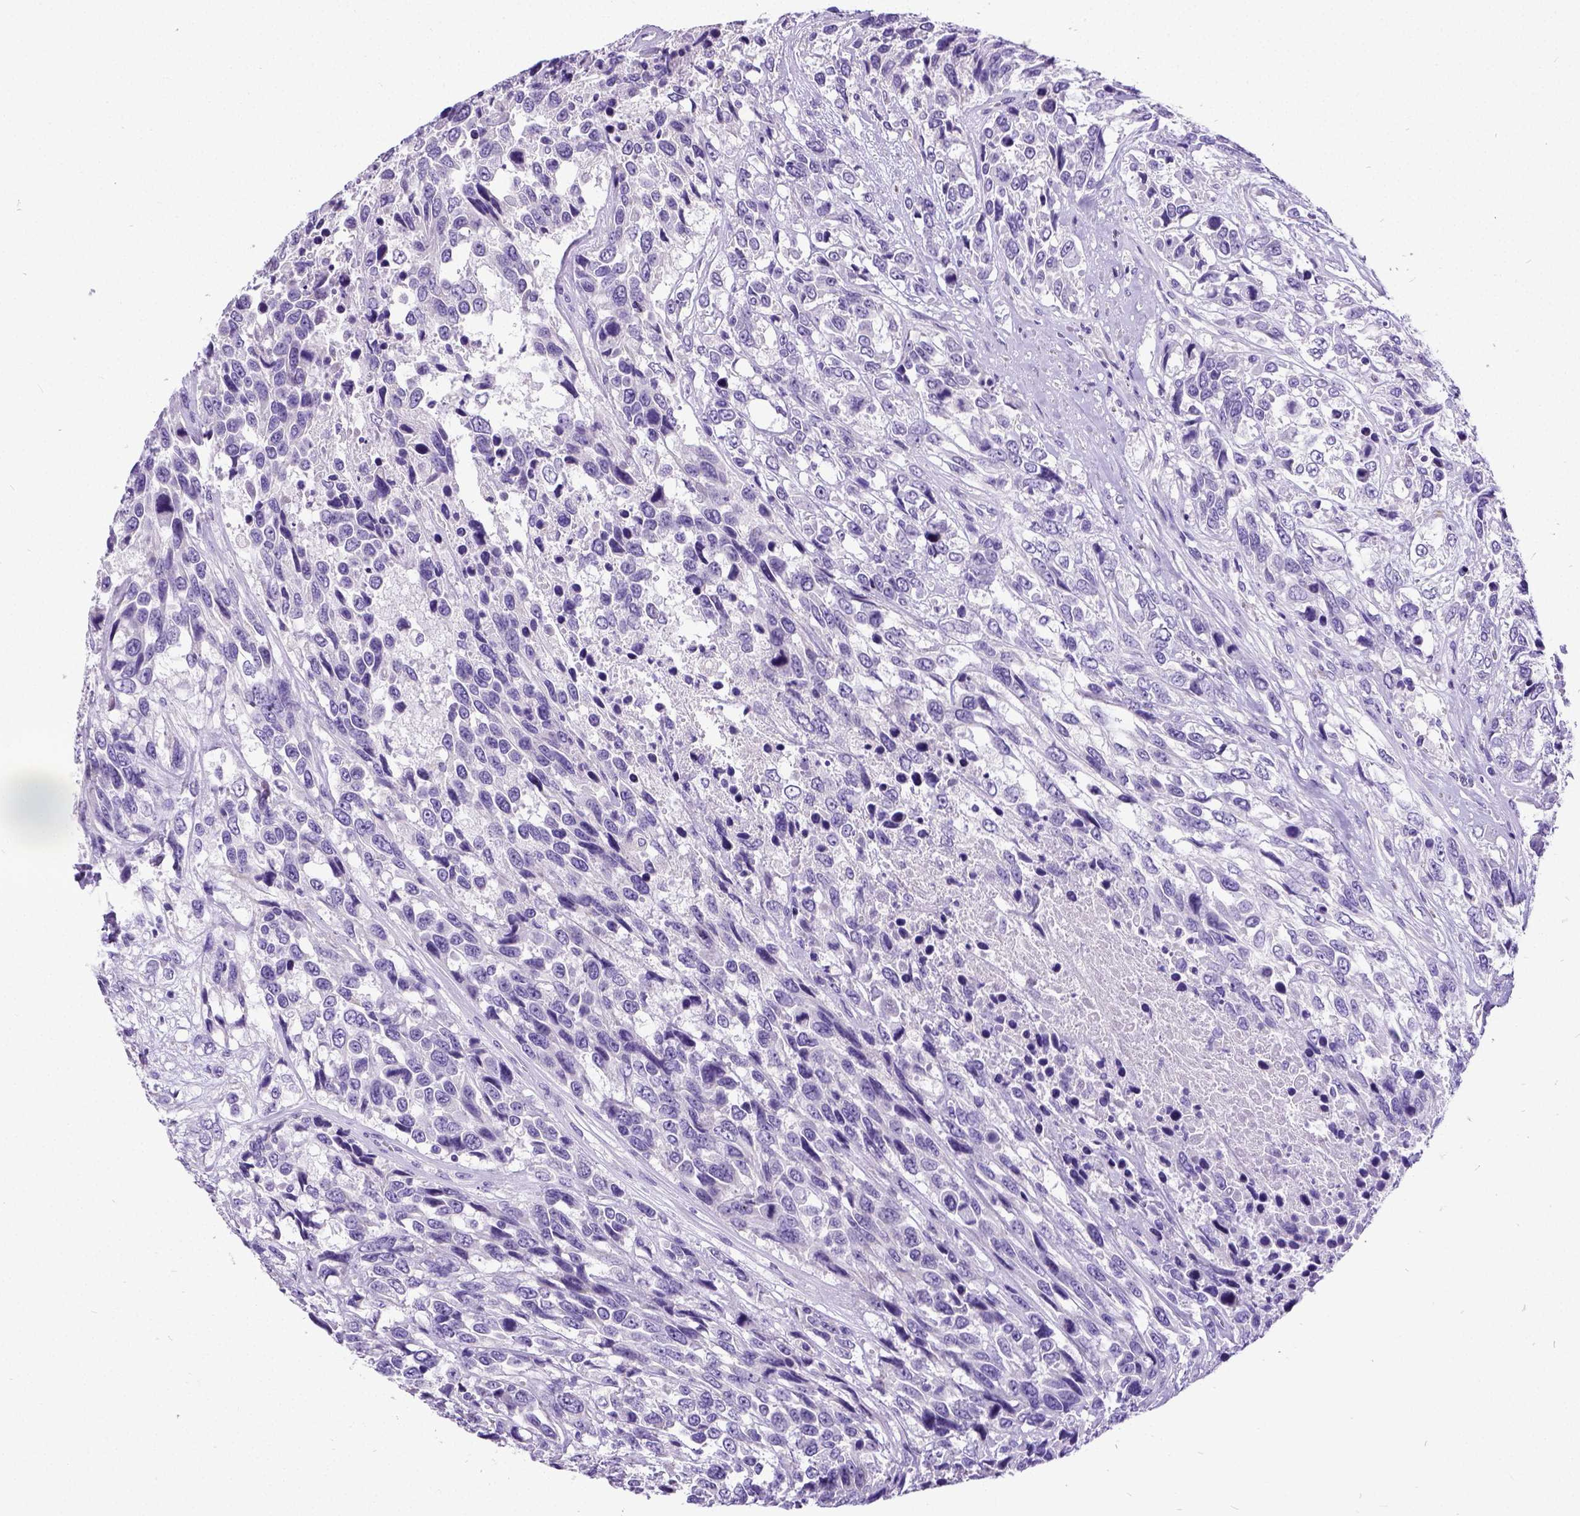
{"staining": {"intensity": "negative", "quantity": "none", "location": "none"}, "tissue": "urothelial cancer", "cell_type": "Tumor cells", "image_type": "cancer", "snomed": [{"axis": "morphology", "description": "Urothelial carcinoma, High grade"}, {"axis": "topography", "description": "Urinary bladder"}], "caption": "Human high-grade urothelial carcinoma stained for a protein using immunohistochemistry (IHC) exhibits no staining in tumor cells.", "gene": "SATB2", "patient": {"sex": "female", "age": 70}}